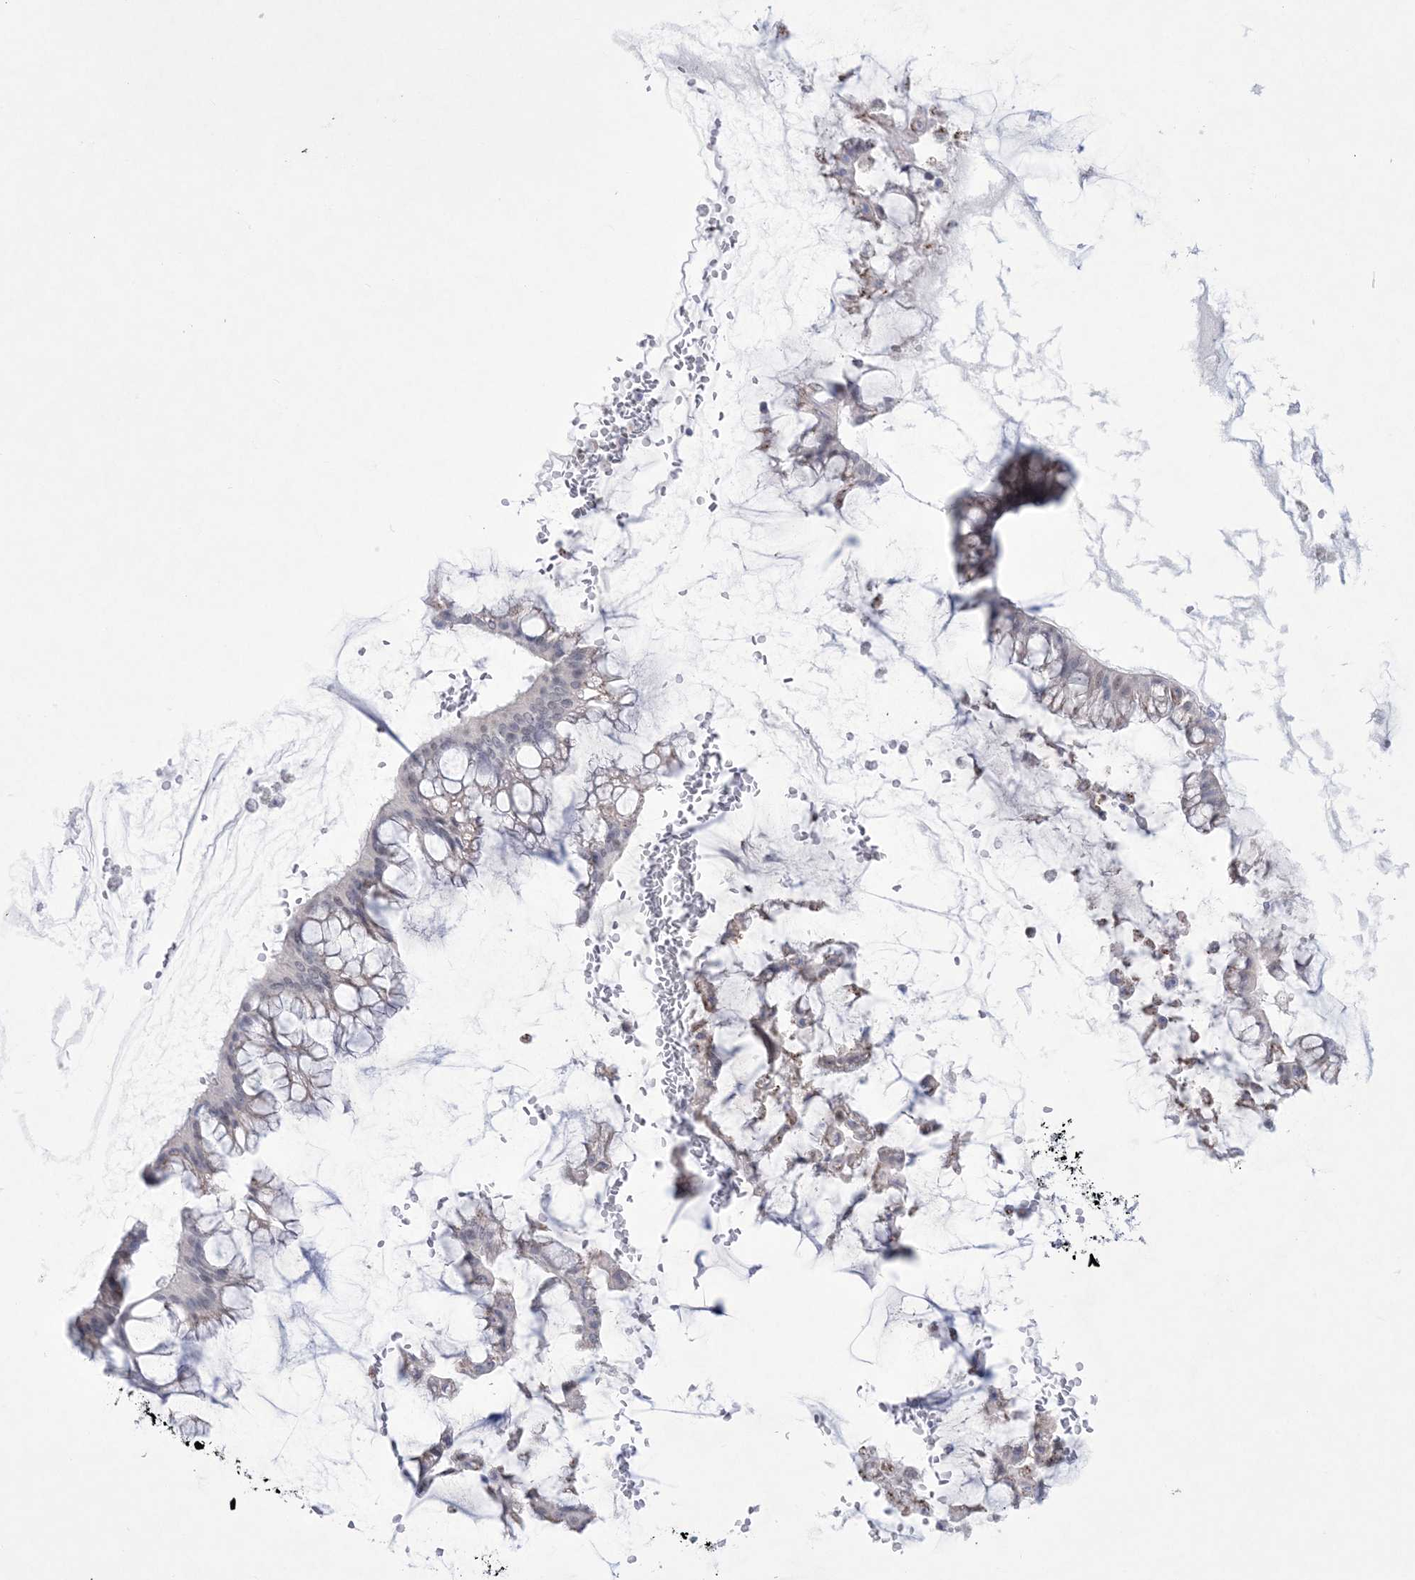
{"staining": {"intensity": "negative", "quantity": "none", "location": "none"}, "tissue": "ovarian cancer", "cell_type": "Tumor cells", "image_type": "cancer", "snomed": [{"axis": "morphology", "description": "Cystadenocarcinoma, mucinous, NOS"}, {"axis": "topography", "description": "Ovary"}], "caption": "High power microscopy photomicrograph of an immunohistochemistry histopathology image of ovarian mucinous cystadenocarcinoma, revealing no significant staining in tumor cells. (Brightfield microscopy of DAB (3,3'-diaminobenzidine) immunohistochemistry (IHC) at high magnification).", "gene": "WDR27", "patient": {"sex": "female", "age": 73}}